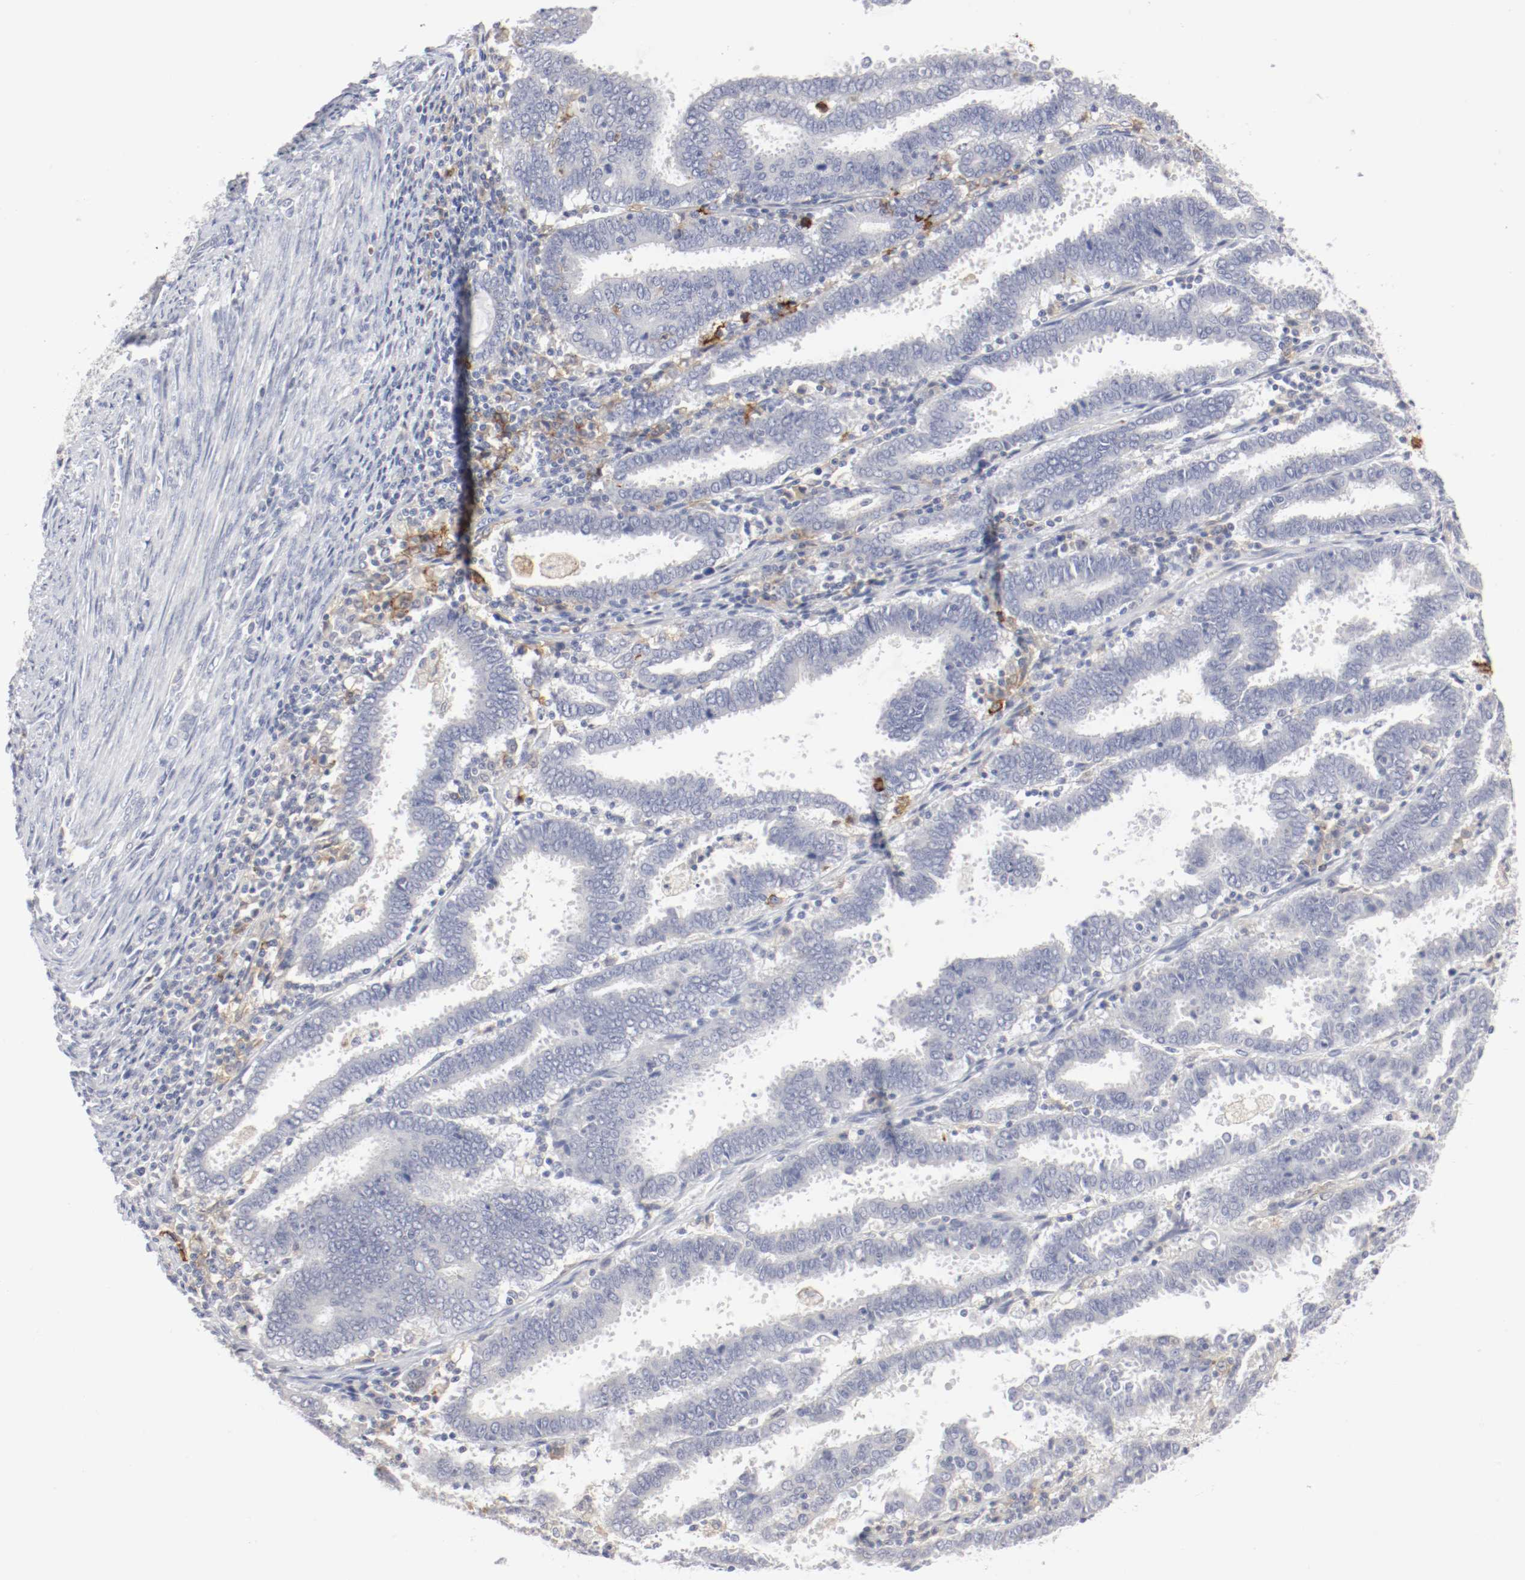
{"staining": {"intensity": "negative", "quantity": "none", "location": "none"}, "tissue": "endometrial cancer", "cell_type": "Tumor cells", "image_type": "cancer", "snomed": [{"axis": "morphology", "description": "Adenocarcinoma, NOS"}, {"axis": "topography", "description": "Uterus"}], "caption": "Endometrial adenocarcinoma stained for a protein using immunohistochemistry (IHC) shows no positivity tumor cells.", "gene": "ITGAX", "patient": {"sex": "female", "age": 83}}